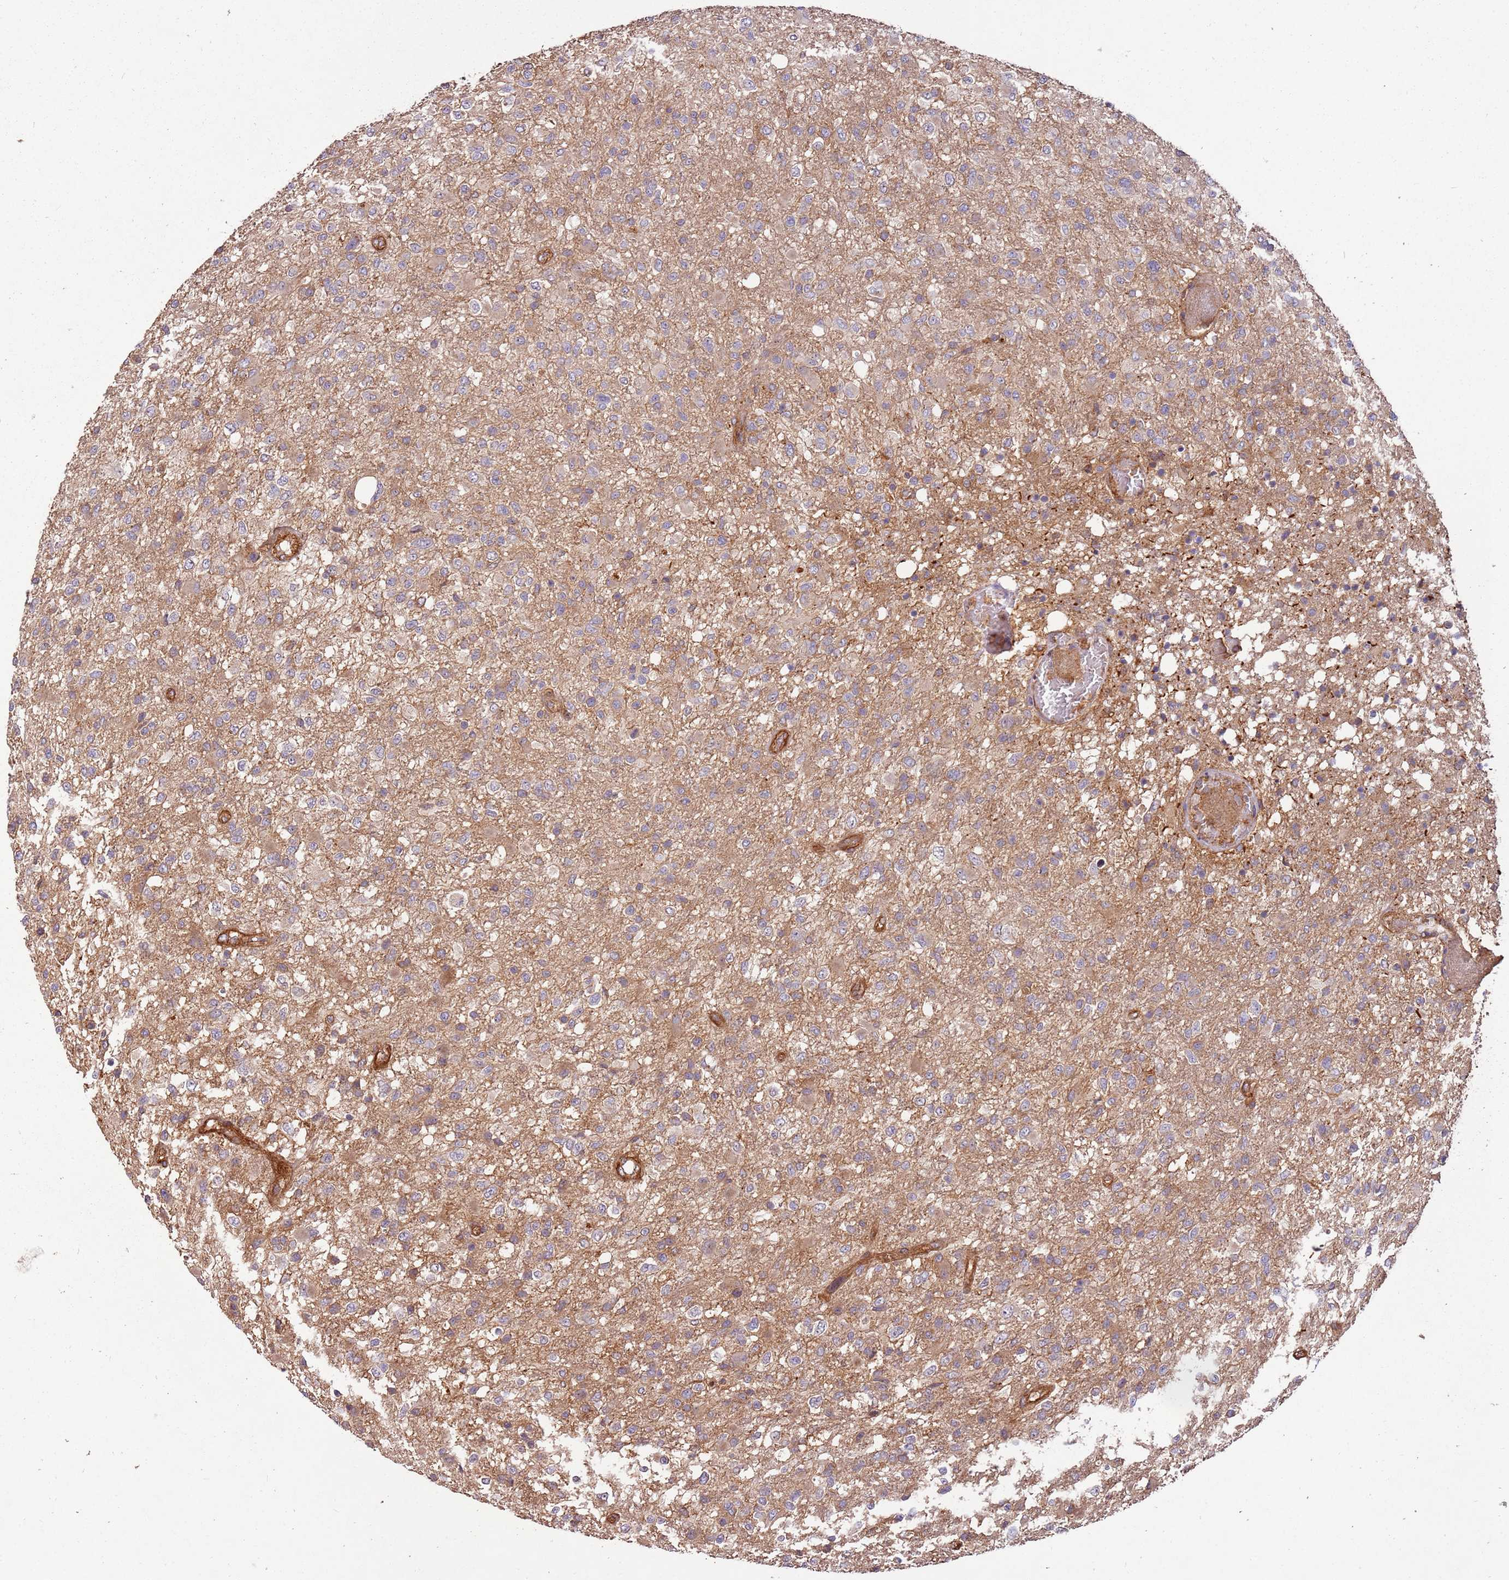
{"staining": {"intensity": "weak", "quantity": "25%-75%", "location": "cytoplasmic/membranous"}, "tissue": "glioma", "cell_type": "Tumor cells", "image_type": "cancer", "snomed": [{"axis": "morphology", "description": "Glioma, malignant, High grade"}, {"axis": "topography", "description": "Brain"}], "caption": "Immunohistochemical staining of human glioma displays low levels of weak cytoplasmic/membranous positivity in approximately 25%-75% of tumor cells. Using DAB (3,3'-diaminobenzidine) (brown) and hematoxylin (blue) stains, captured at high magnification using brightfield microscopy.", "gene": "ACVR2A", "patient": {"sex": "female", "age": 74}}